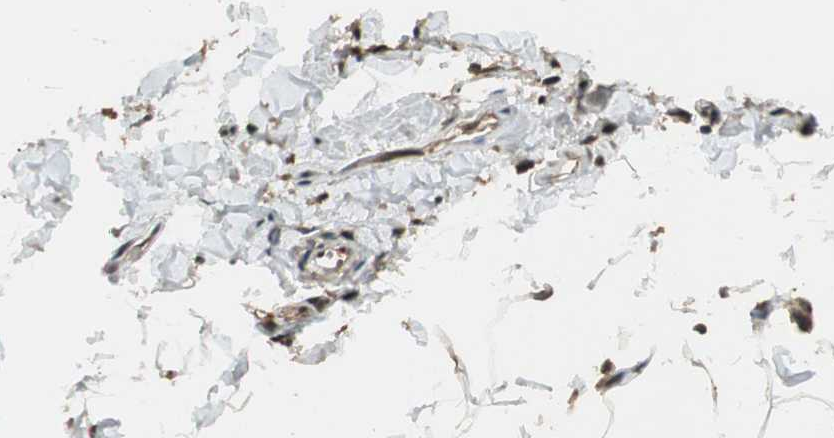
{"staining": {"intensity": "moderate", "quantity": "<25%", "location": "nuclear"}, "tissue": "adipose tissue", "cell_type": "Adipocytes", "image_type": "normal", "snomed": [{"axis": "morphology", "description": "Normal tissue, NOS"}, {"axis": "topography", "description": "Vascular tissue"}], "caption": "Protein analysis of benign adipose tissue shows moderate nuclear expression in about <25% of adipocytes. (DAB IHC with brightfield microscopy, high magnification).", "gene": "USP5", "patient": {"sex": "male", "age": 41}}